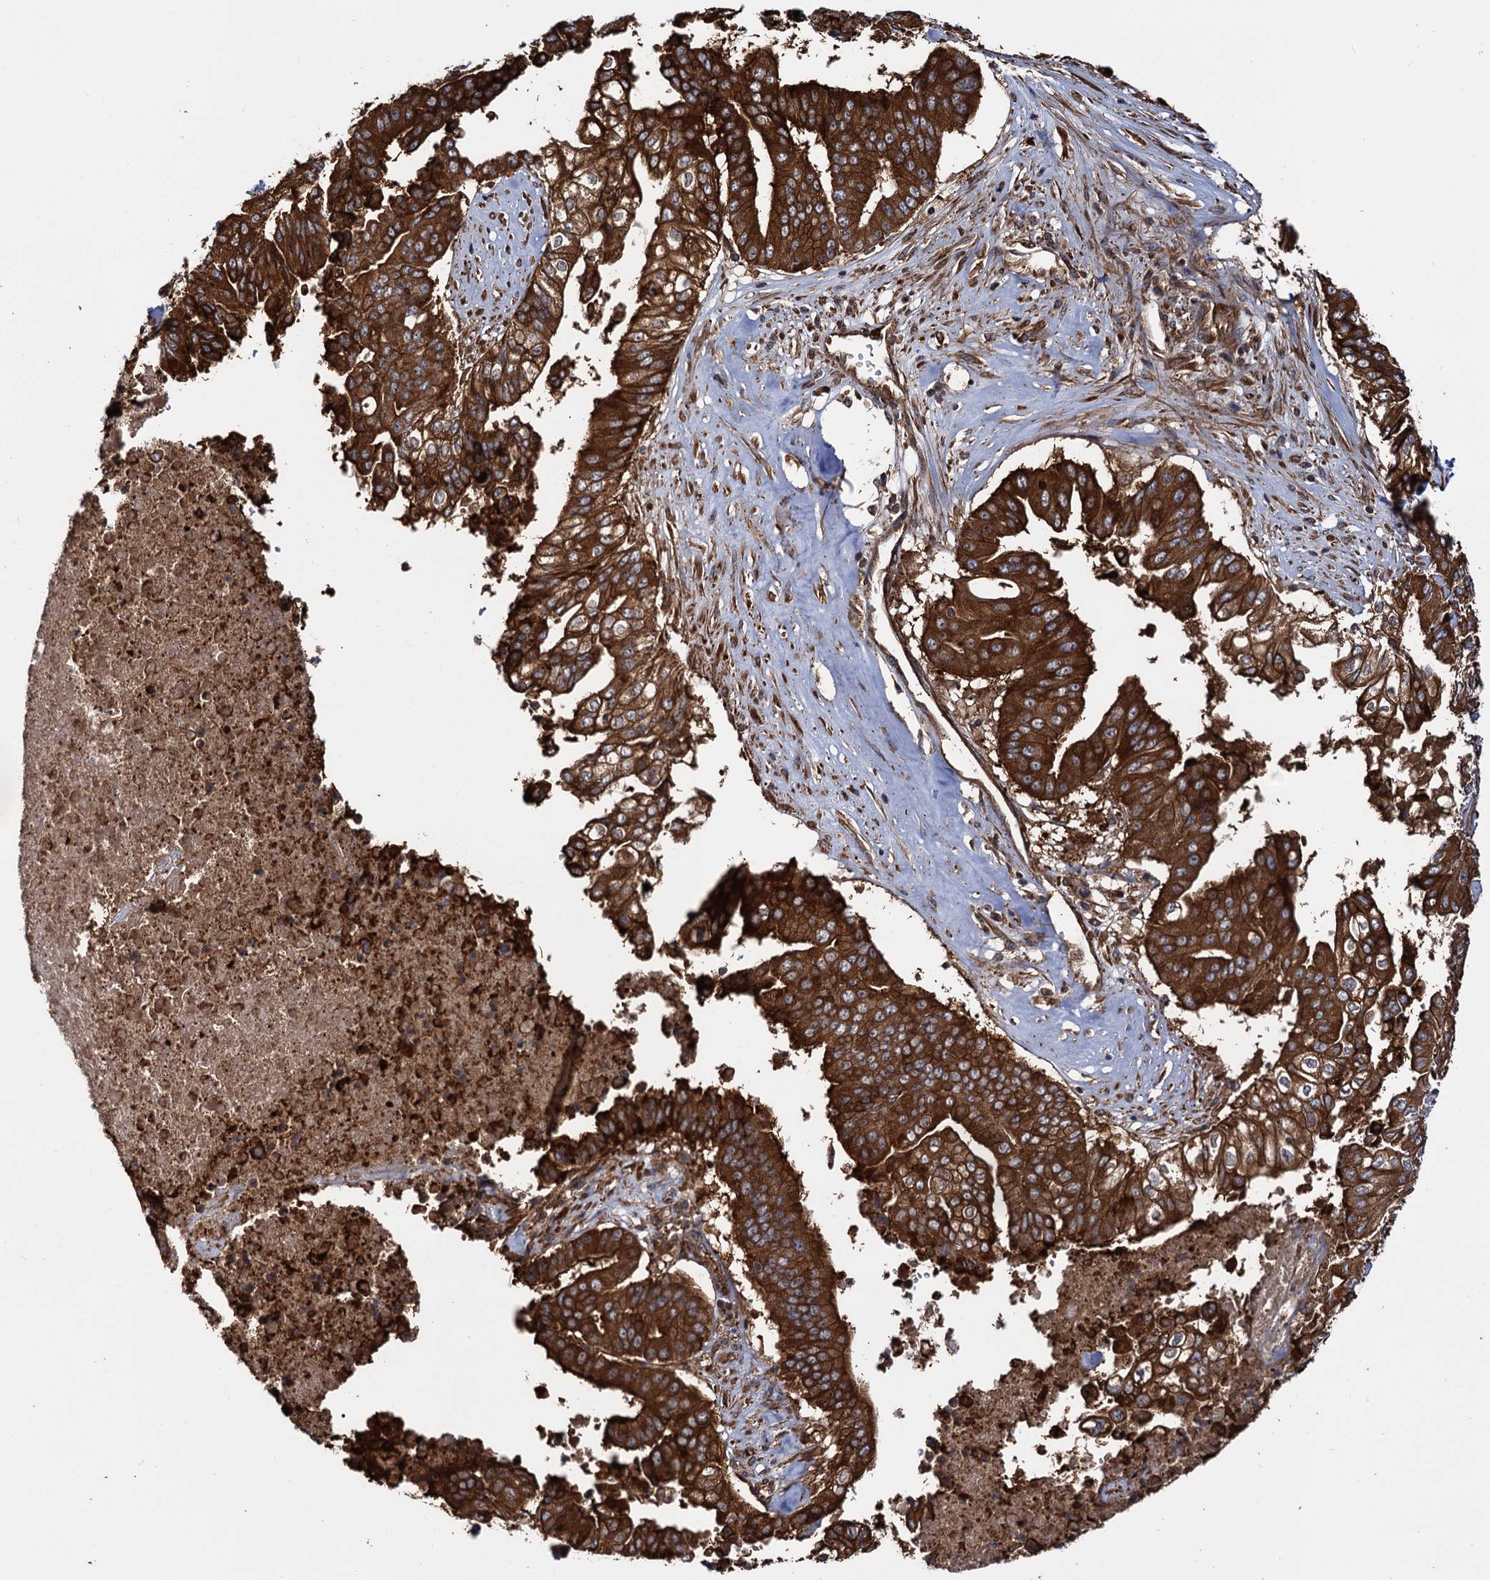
{"staining": {"intensity": "strong", "quantity": ">75%", "location": "cytoplasmic/membranous"}, "tissue": "pancreatic cancer", "cell_type": "Tumor cells", "image_type": "cancer", "snomed": [{"axis": "morphology", "description": "Adenocarcinoma, NOS"}, {"axis": "topography", "description": "Pancreas"}], "caption": "Protein expression analysis of human pancreatic cancer reveals strong cytoplasmic/membranous expression in about >75% of tumor cells.", "gene": "ATP8B4", "patient": {"sex": "female", "age": 77}}